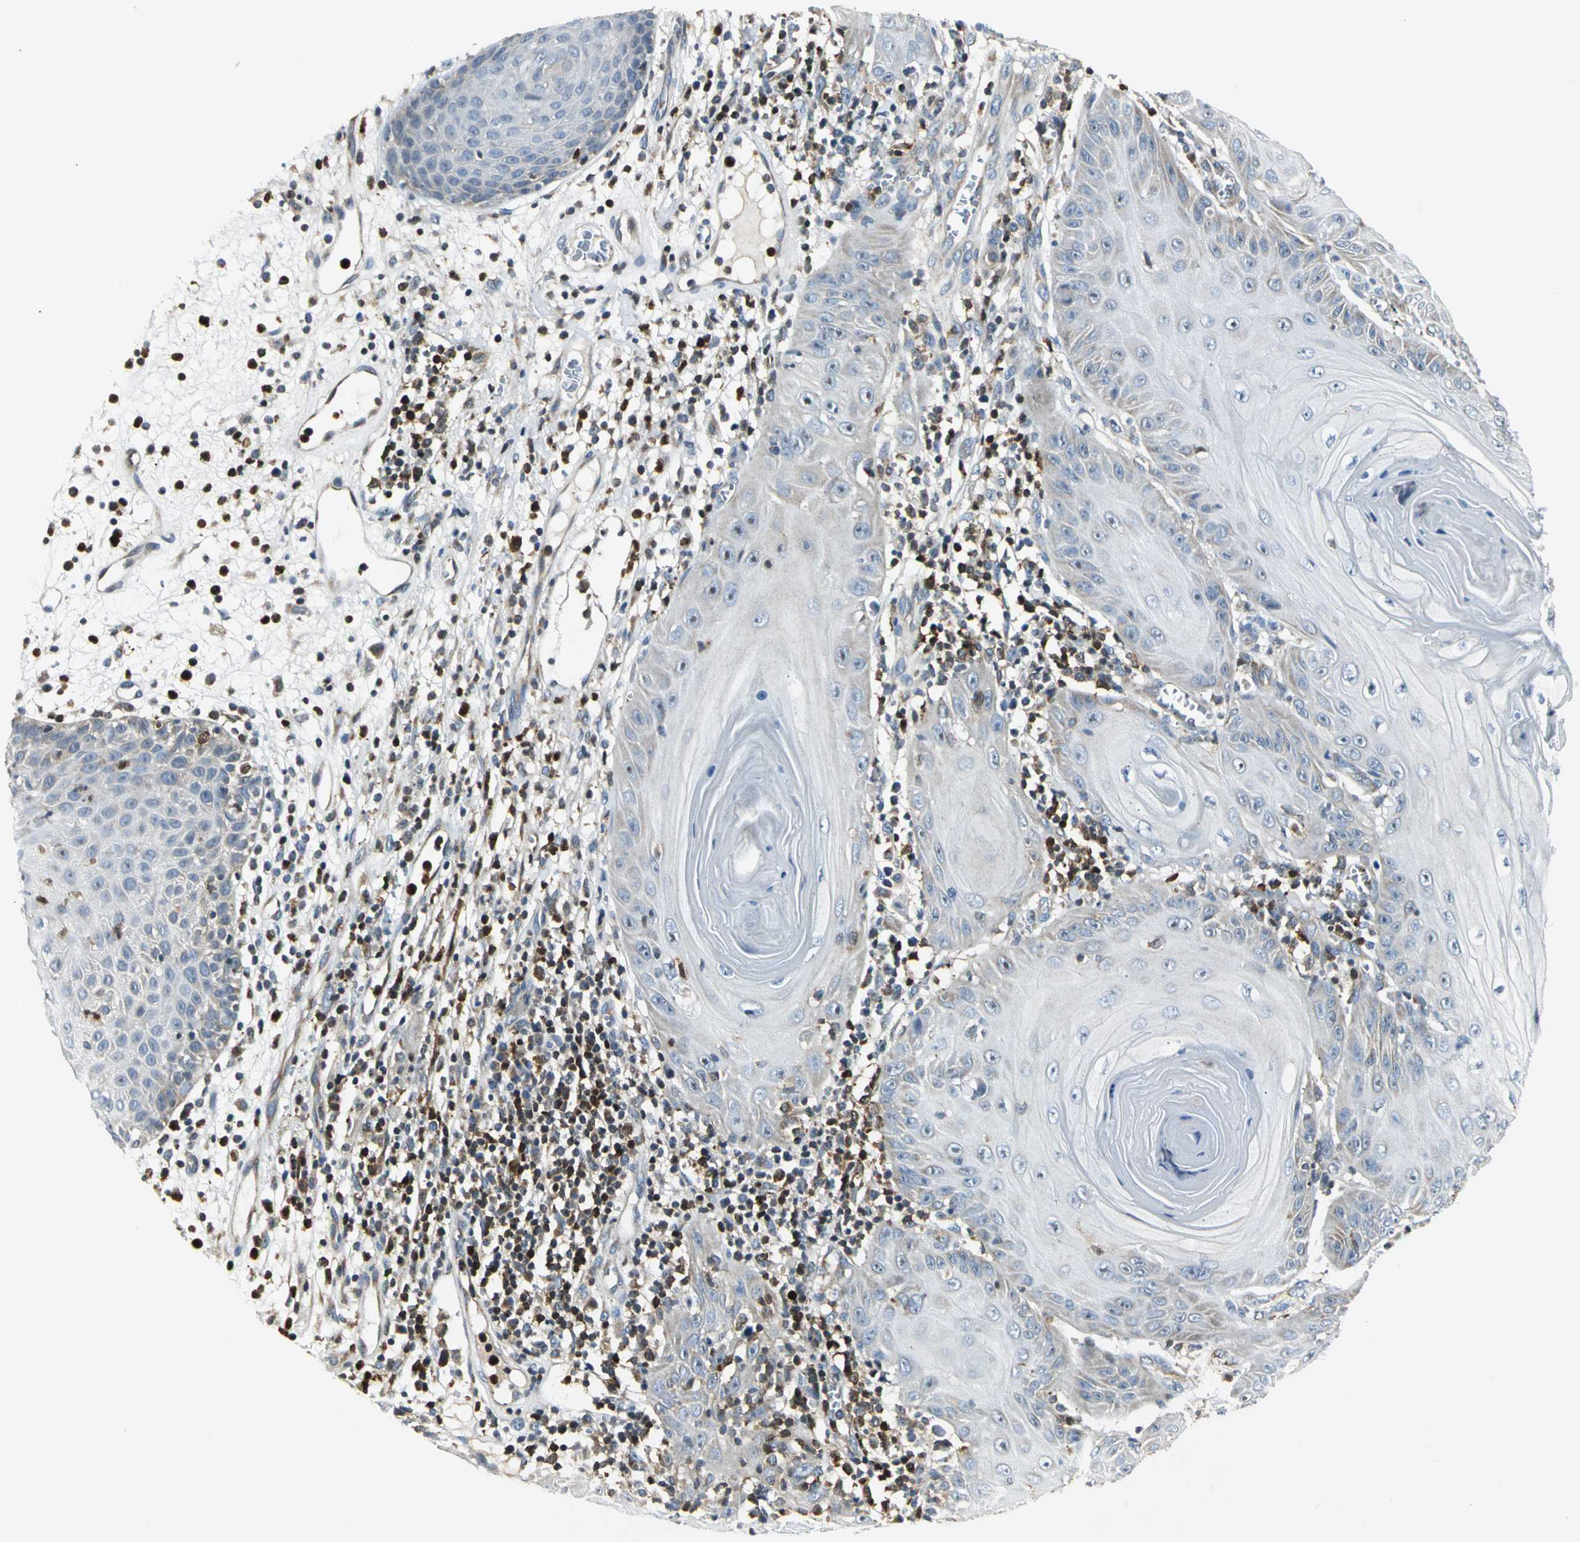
{"staining": {"intensity": "weak", "quantity": "<25%", "location": "cytoplasmic/membranous"}, "tissue": "skin cancer", "cell_type": "Tumor cells", "image_type": "cancer", "snomed": [{"axis": "morphology", "description": "Squamous cell carcinoma, NOS"}, {"axis": "topography", "description": "Skin"}], "caption": "Immunohistochemical staining of skin squamous cell carcinoma exhibits no significant staining in tumor cells.", "gene": "USP40", "patient": {"sex": "female", "age": 78}}